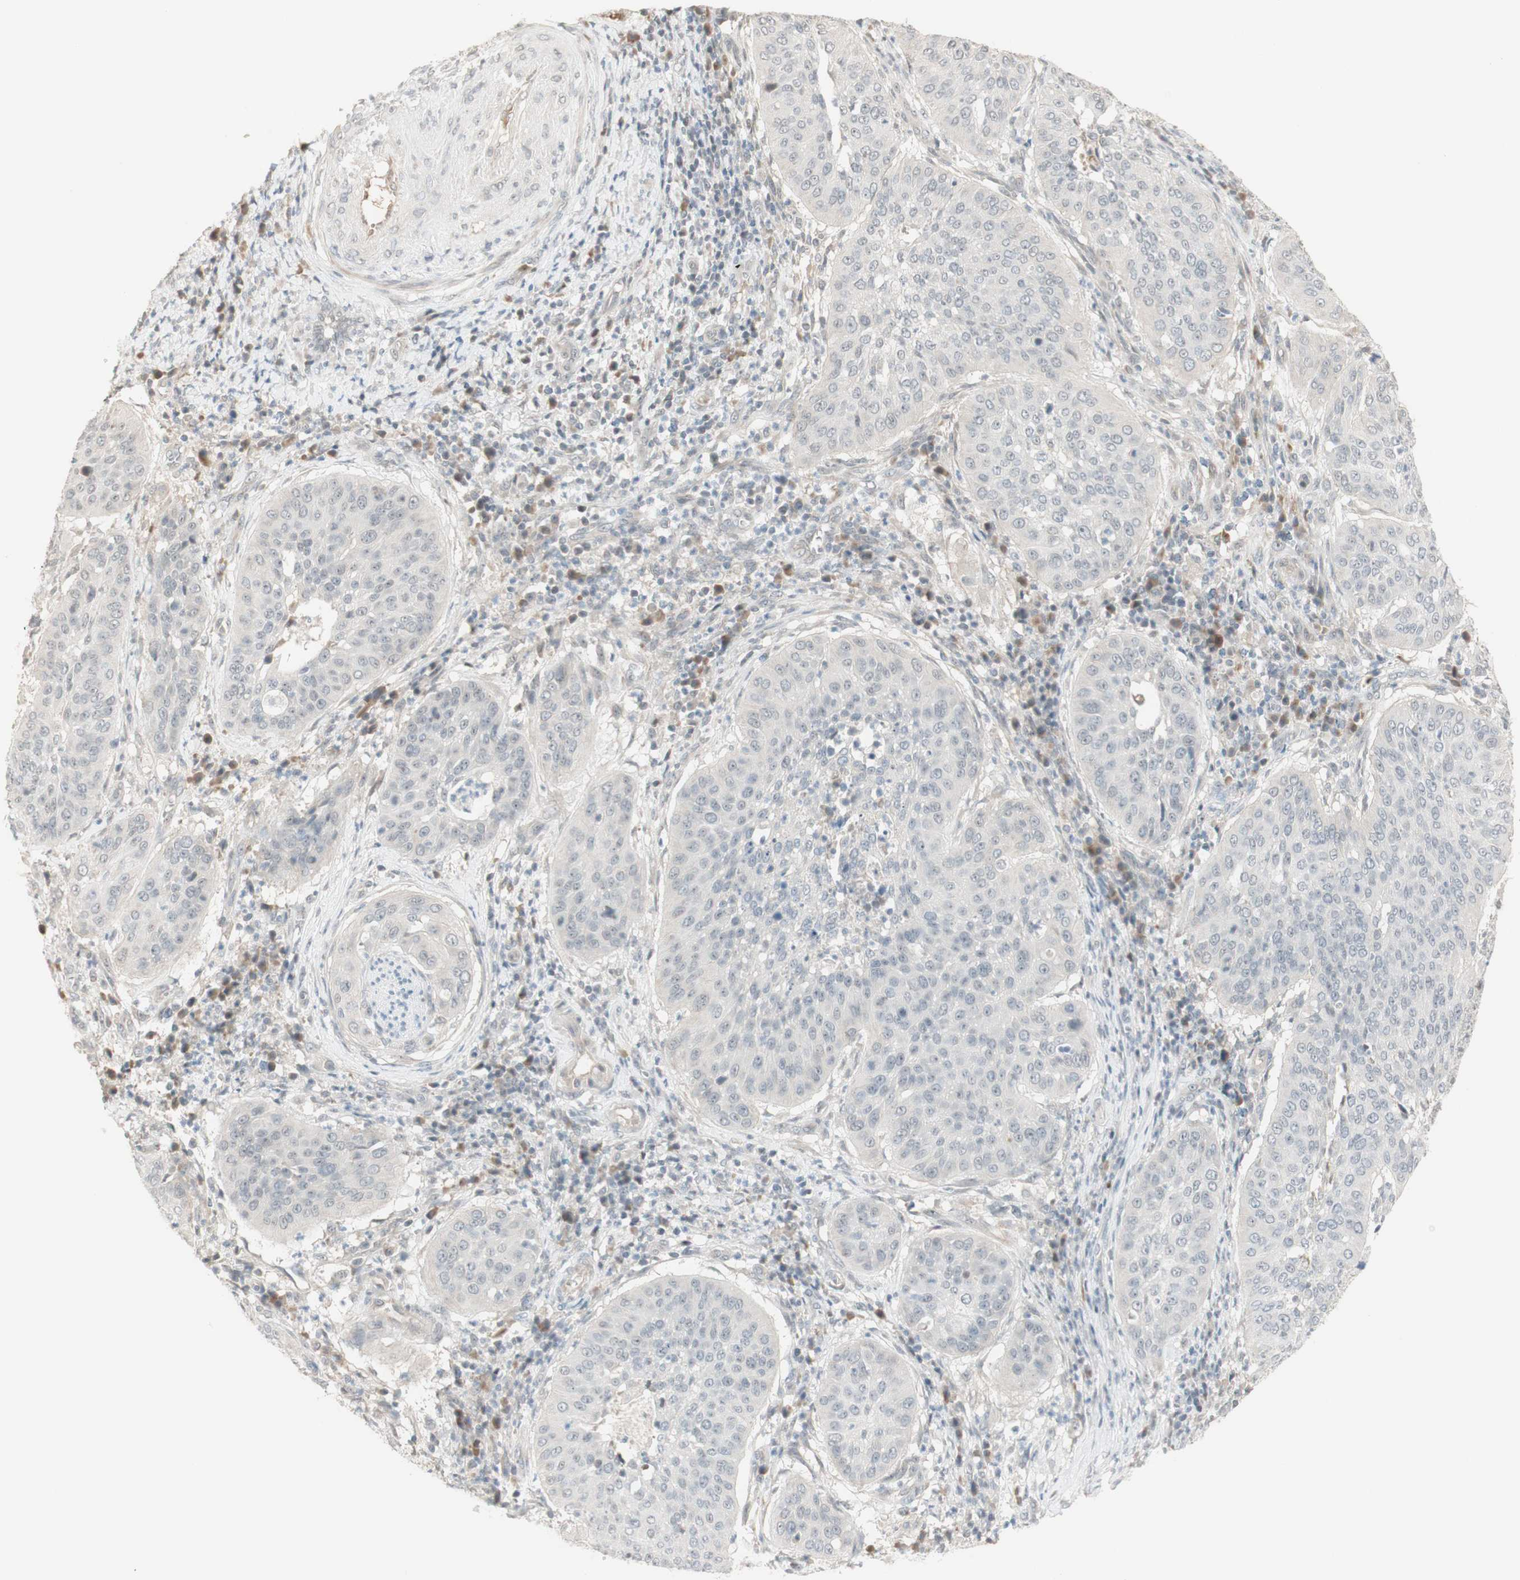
{"staining": {"intensity": "negative", "quantity": "none", "location": "none"}, "tissue": "cervical cancer", "cell_type": "Tumor cells", "image_type": "cancer", "snomed": [{"axis": "morphology", "description": "Normal tissue, NOS"}, {"axis": "morphology", "description": "Squamous cell carcinoma, NOS"}, {"axis": "topography", "description": "Cervix"}], "caption": "Cervical cancer was stained to show a protein in brown. There is no significant staining in tumor cells.", "gene": "PLCD4", "patient": {"sex": "female", "age": 39}}